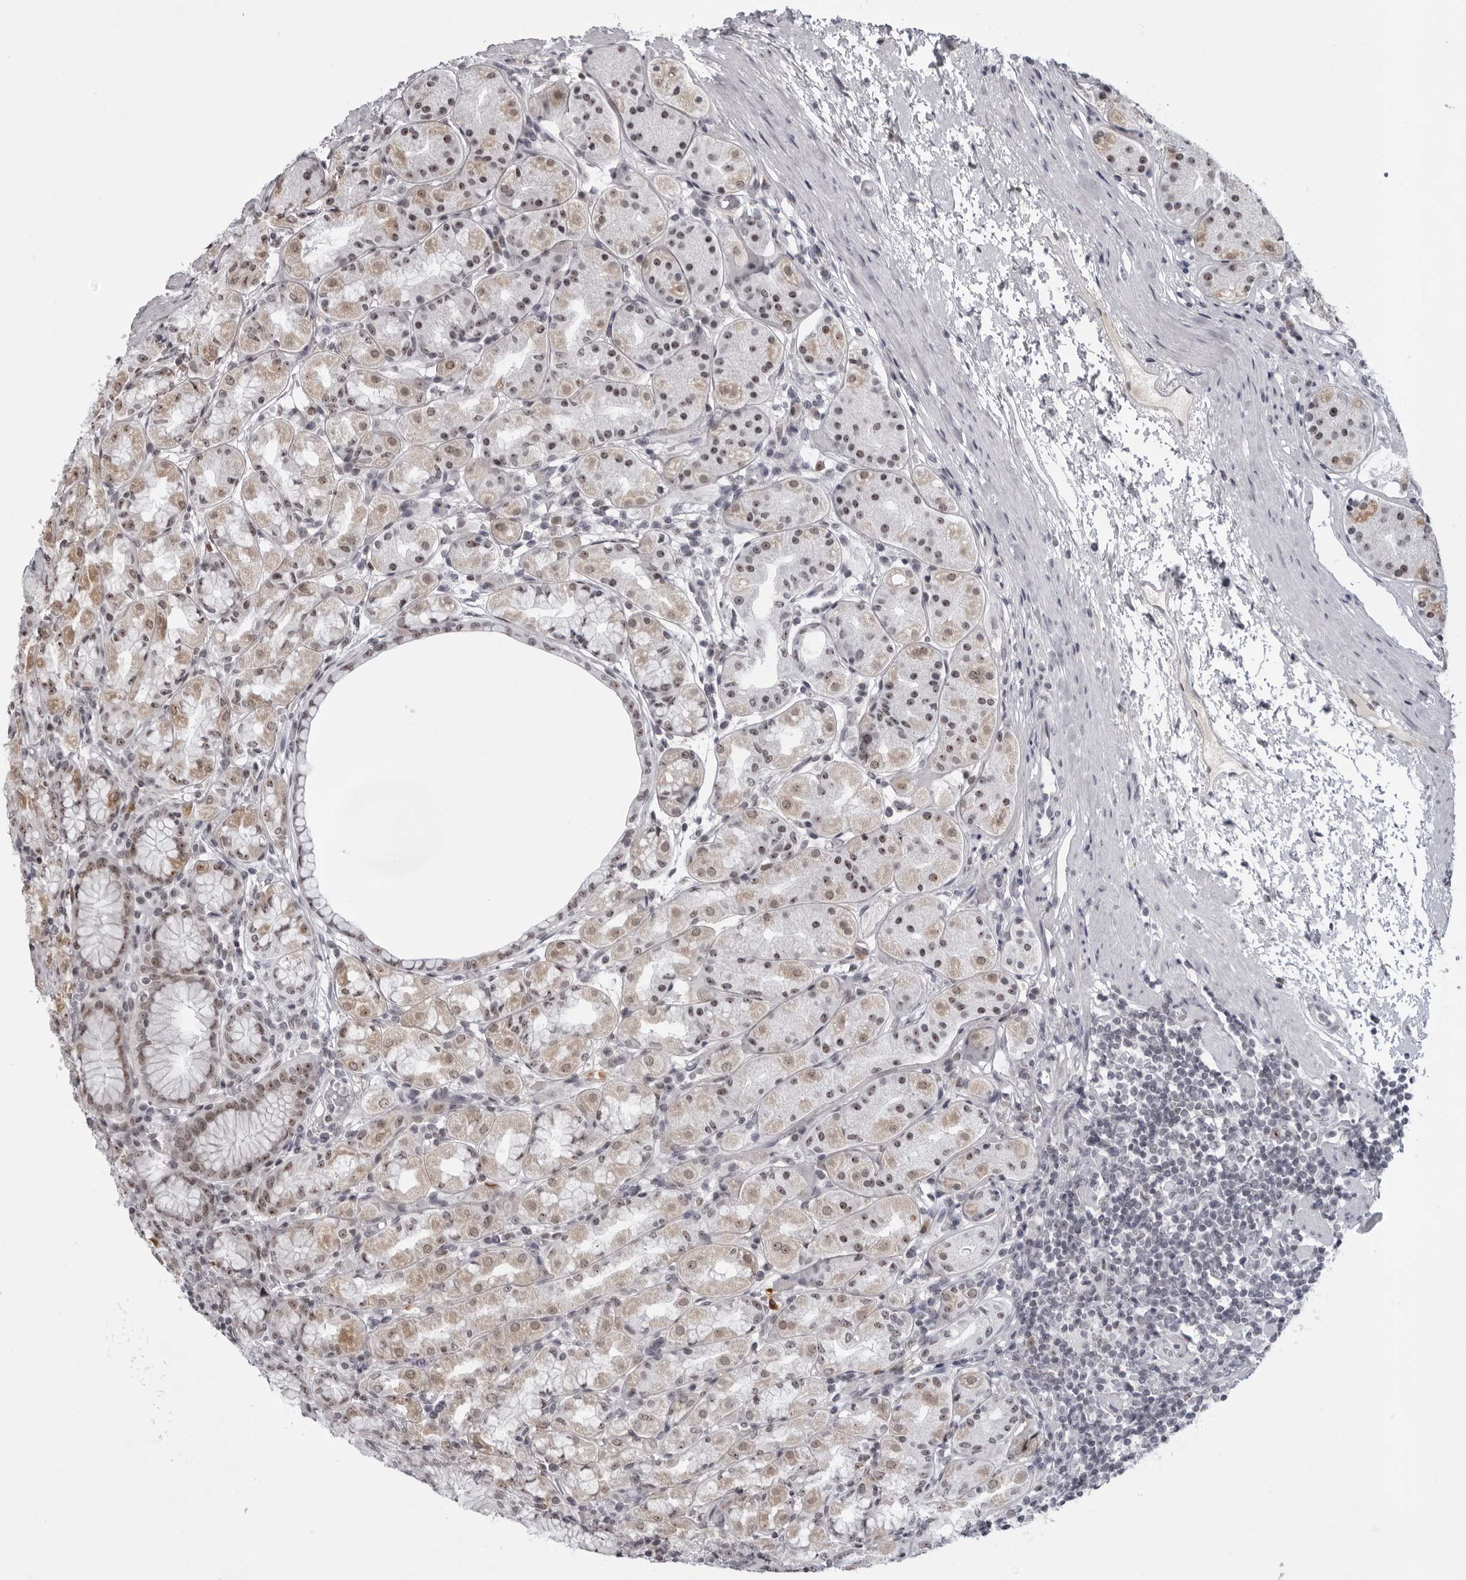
{"staining": {"intensity": "moderate", "quantity": ">75%", "location": "cytoplasmic/membranous,nuclear"}, "tissue": "stomach", "cell_type": "Glandular cells", "image_type": "normal", "snomed": [{"axis": "morphology", "description": "Normal tissue, NOS"}, {"axis": "topography", "description": "Stomach"}, {"axis": "topography", "description": "Stomach, lower"}], "caption": "Immunohistochemical staining of unremarkable stomach exhibits >75% levels of moderate cytoplasmic/membranous,nuclear protein expression in about >75% of glandular cells. (brown staining indicates protein expression, while blue staining denotes nuclei).", "gene": "EXOSC10", "patient": {"sex": "female", "age": 56}}